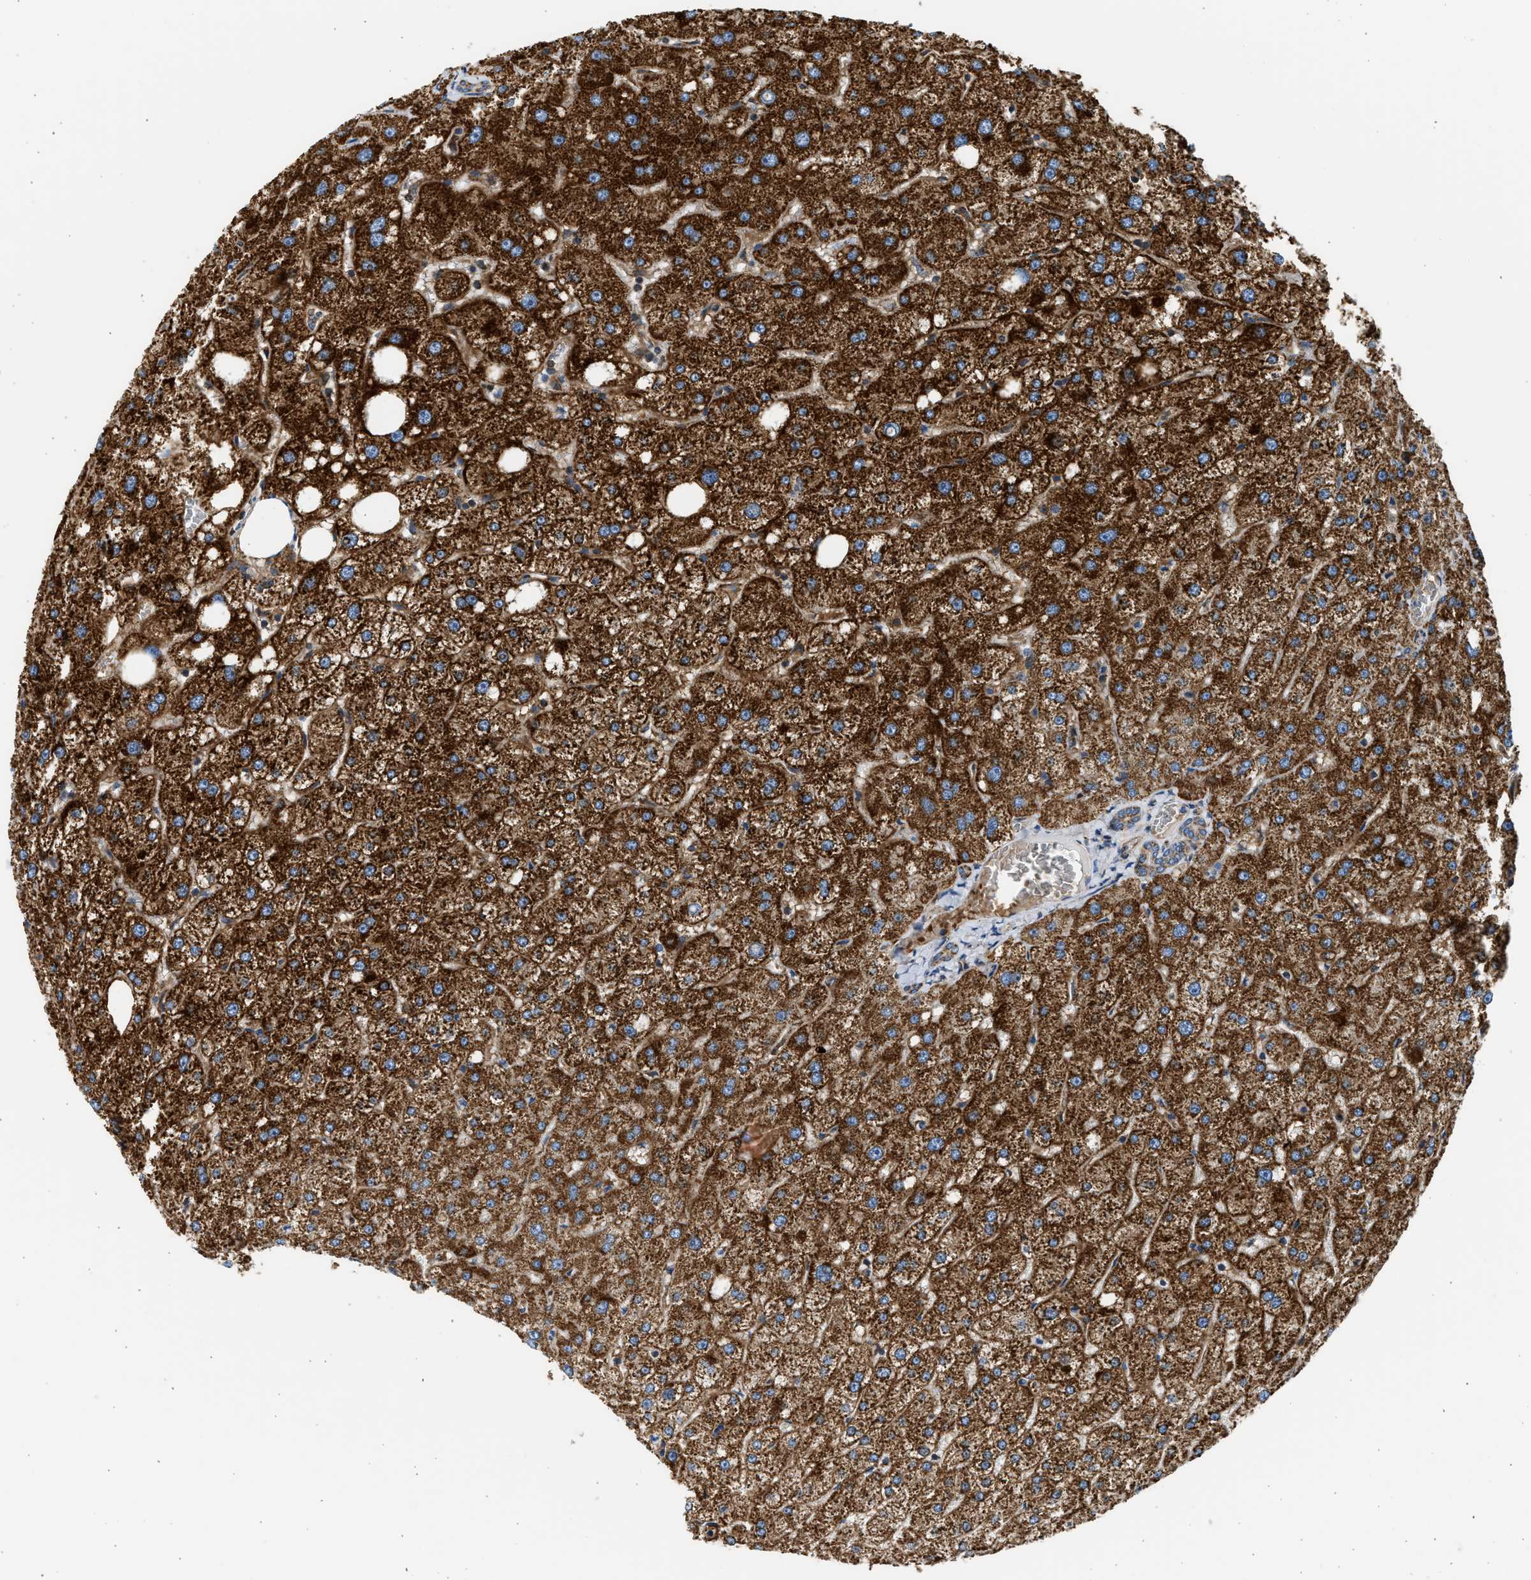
{"staining": {"intensity": "moderate", "quantity": "25%-75%", "location": "cytoplasmic/membranous"}, "tissue": "liver", "cell_type": "Cholangiocytes", "image_type": "normal", "snomed": [{"axis": "morphology", "description": "Normal tissue, NOS"}, {"axis": "topography", "description": "Liver"}], "caption": "Moderate cytoplasmic/membranous staining for a protein is present in about 25%-75% of cholangiocytes of benign liver using immunohistochemistry.", "gene": "KCNMB3", "patient": {"sex": "male", "age": 73}}